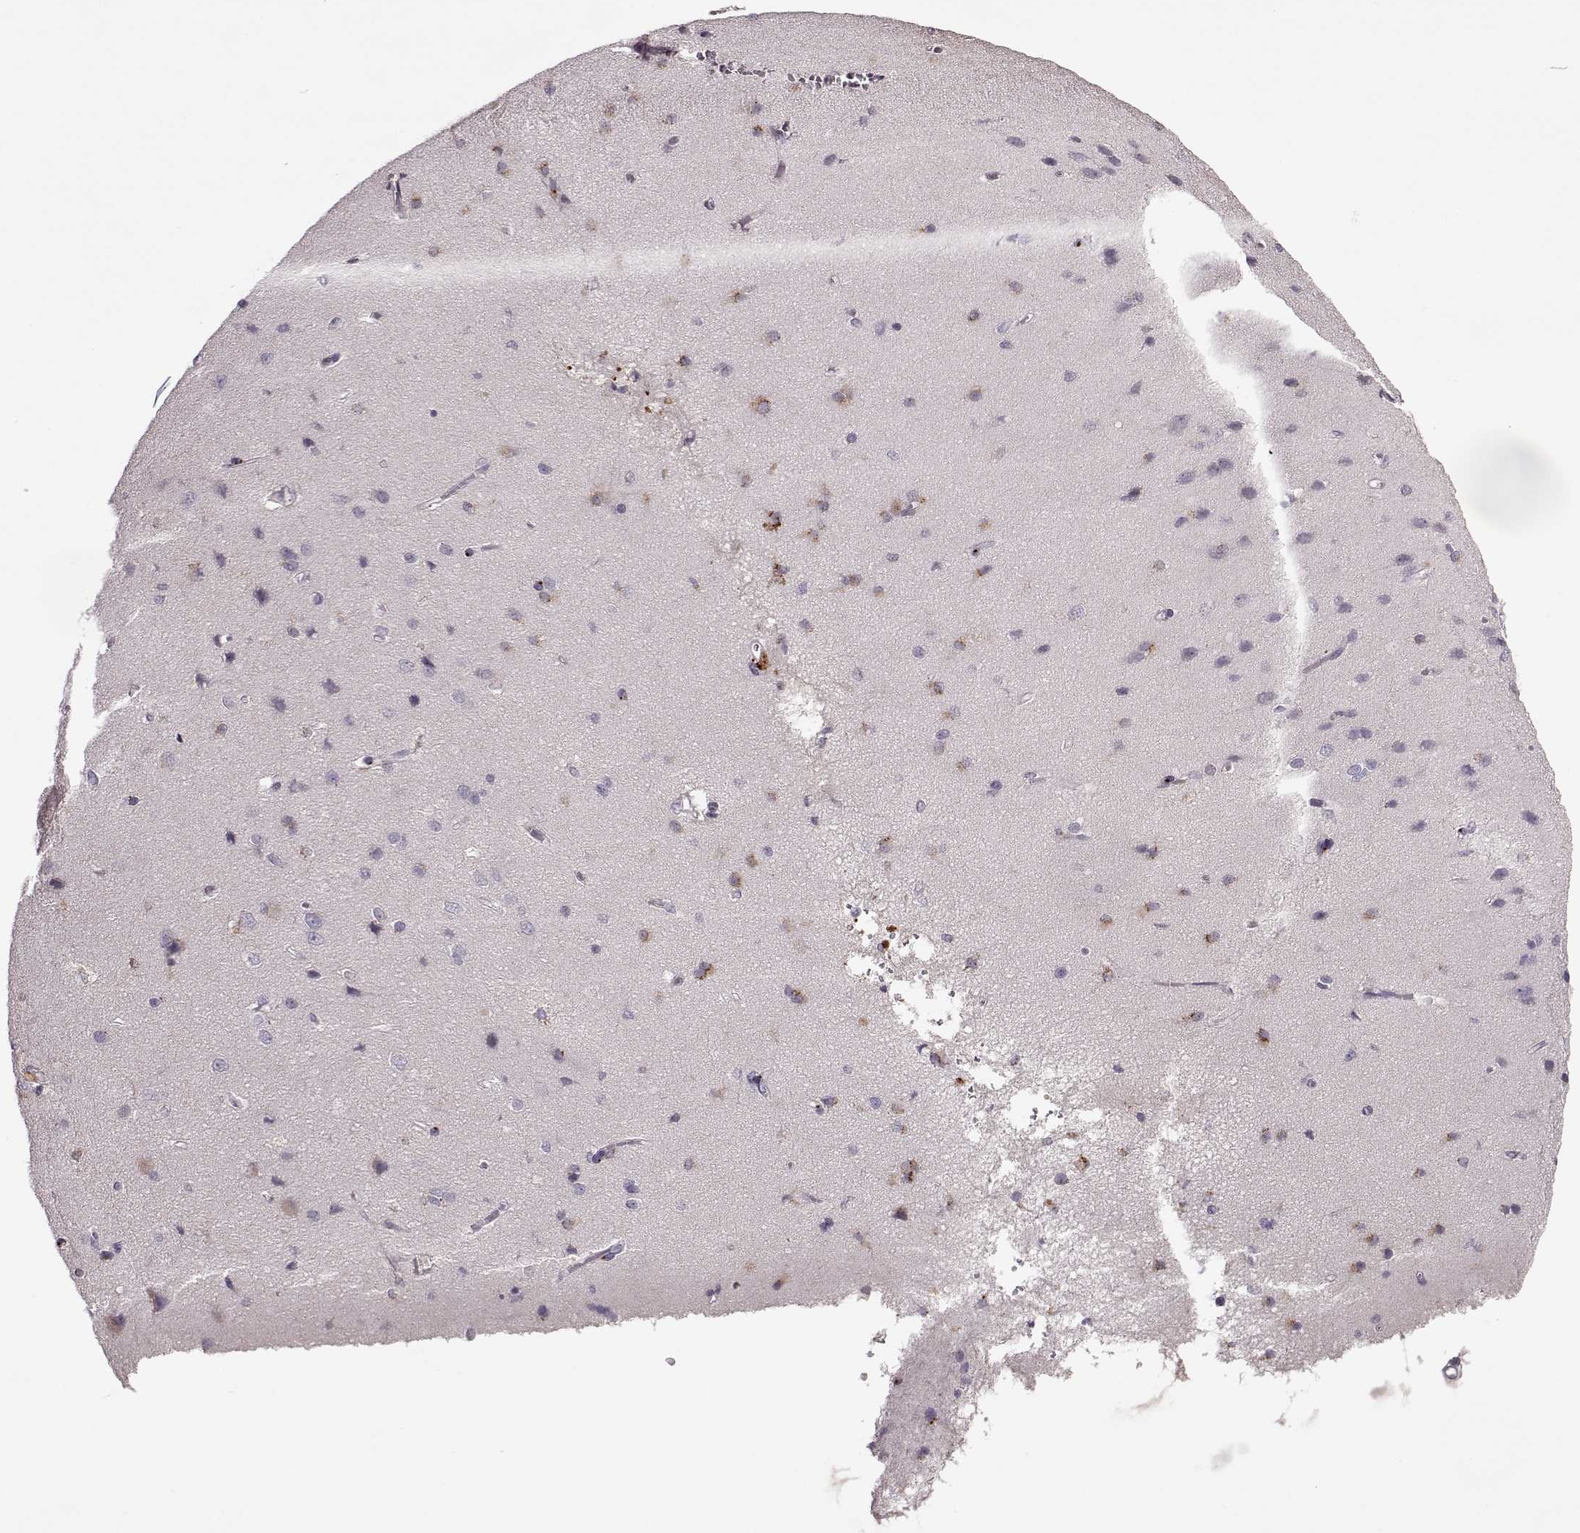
{"staining": {"intensity": "negative", "quantity": "none", "location": "none"}, "tissue": "cerebral cortex", "cell_type": "Endothelial cells", "image_type": "normal", "snomed": [{"axis": "morphology", "description": "Normal tissue, NOS"}, {"axis": "topography", "description": "Cerebral cortex"}], "caption": "Endothelial cells show no significant protein staining in benign cerebral cortex.", "gene": "ACOT11", "patient": {"sex": "male", "age": 37}}